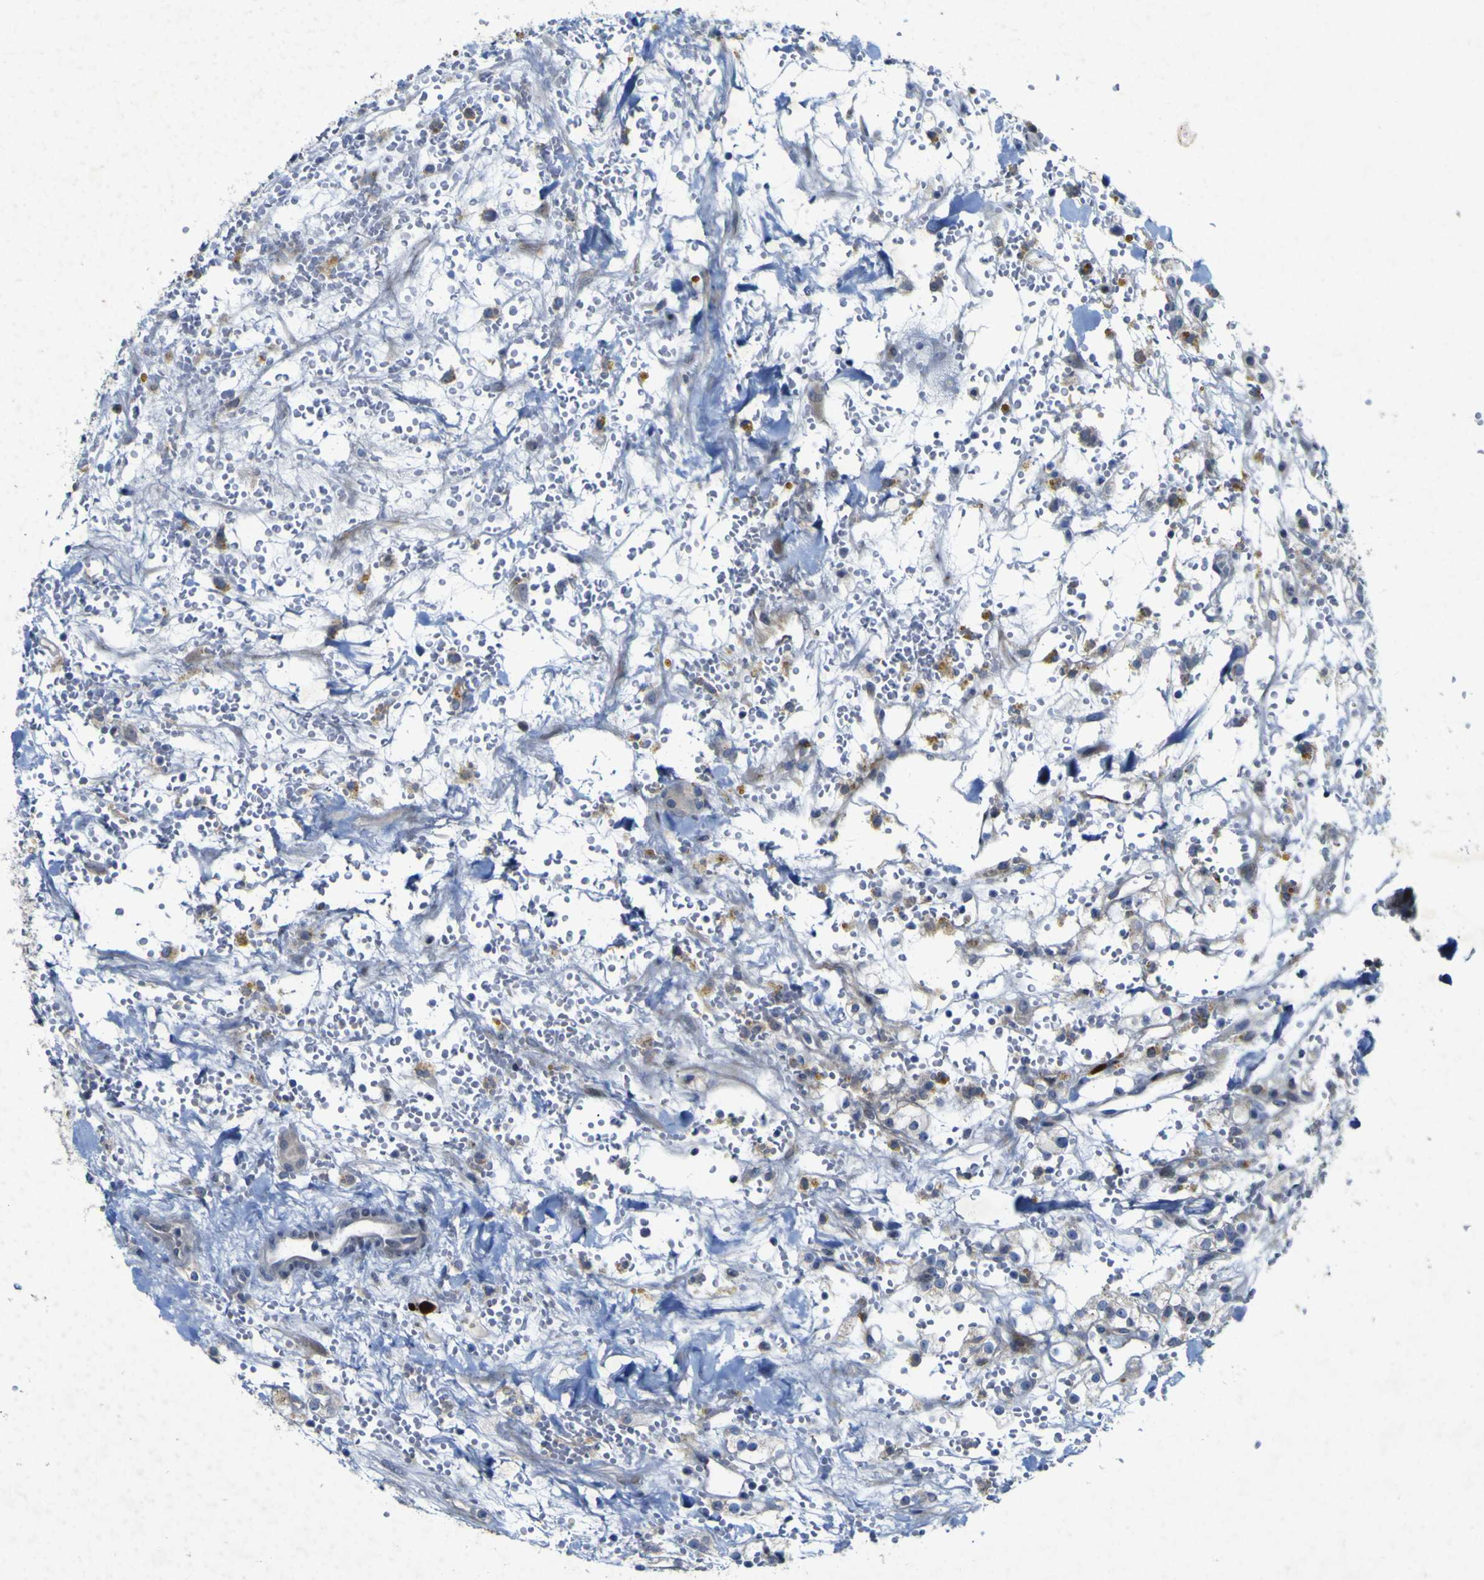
{"staining": {"intensity": "negative", "quantity": "none", "location": "none"}, "tissue": "renal cancer", "cell_type": "Tumor cells", "image_type": "cancer", "snomed": [{"axis": "morphology", "description": "Adenocarcinoma, NOS"}, {"axis": "topography", "description": "Kidney"}], "caption": "The immunohistochemistry (IHC) histopathology image has no significant staining in tumor cells of adenocarcinoma (renal) tissue. Brightfield microscopy of immunohistochemistry stained with DAB (3,3'-diaminobenzidine) (brown) and hematoxylin (blue), captured at high magnification.", "gene": "NAV1", "patient": {"sex": "male", "age": 61}}